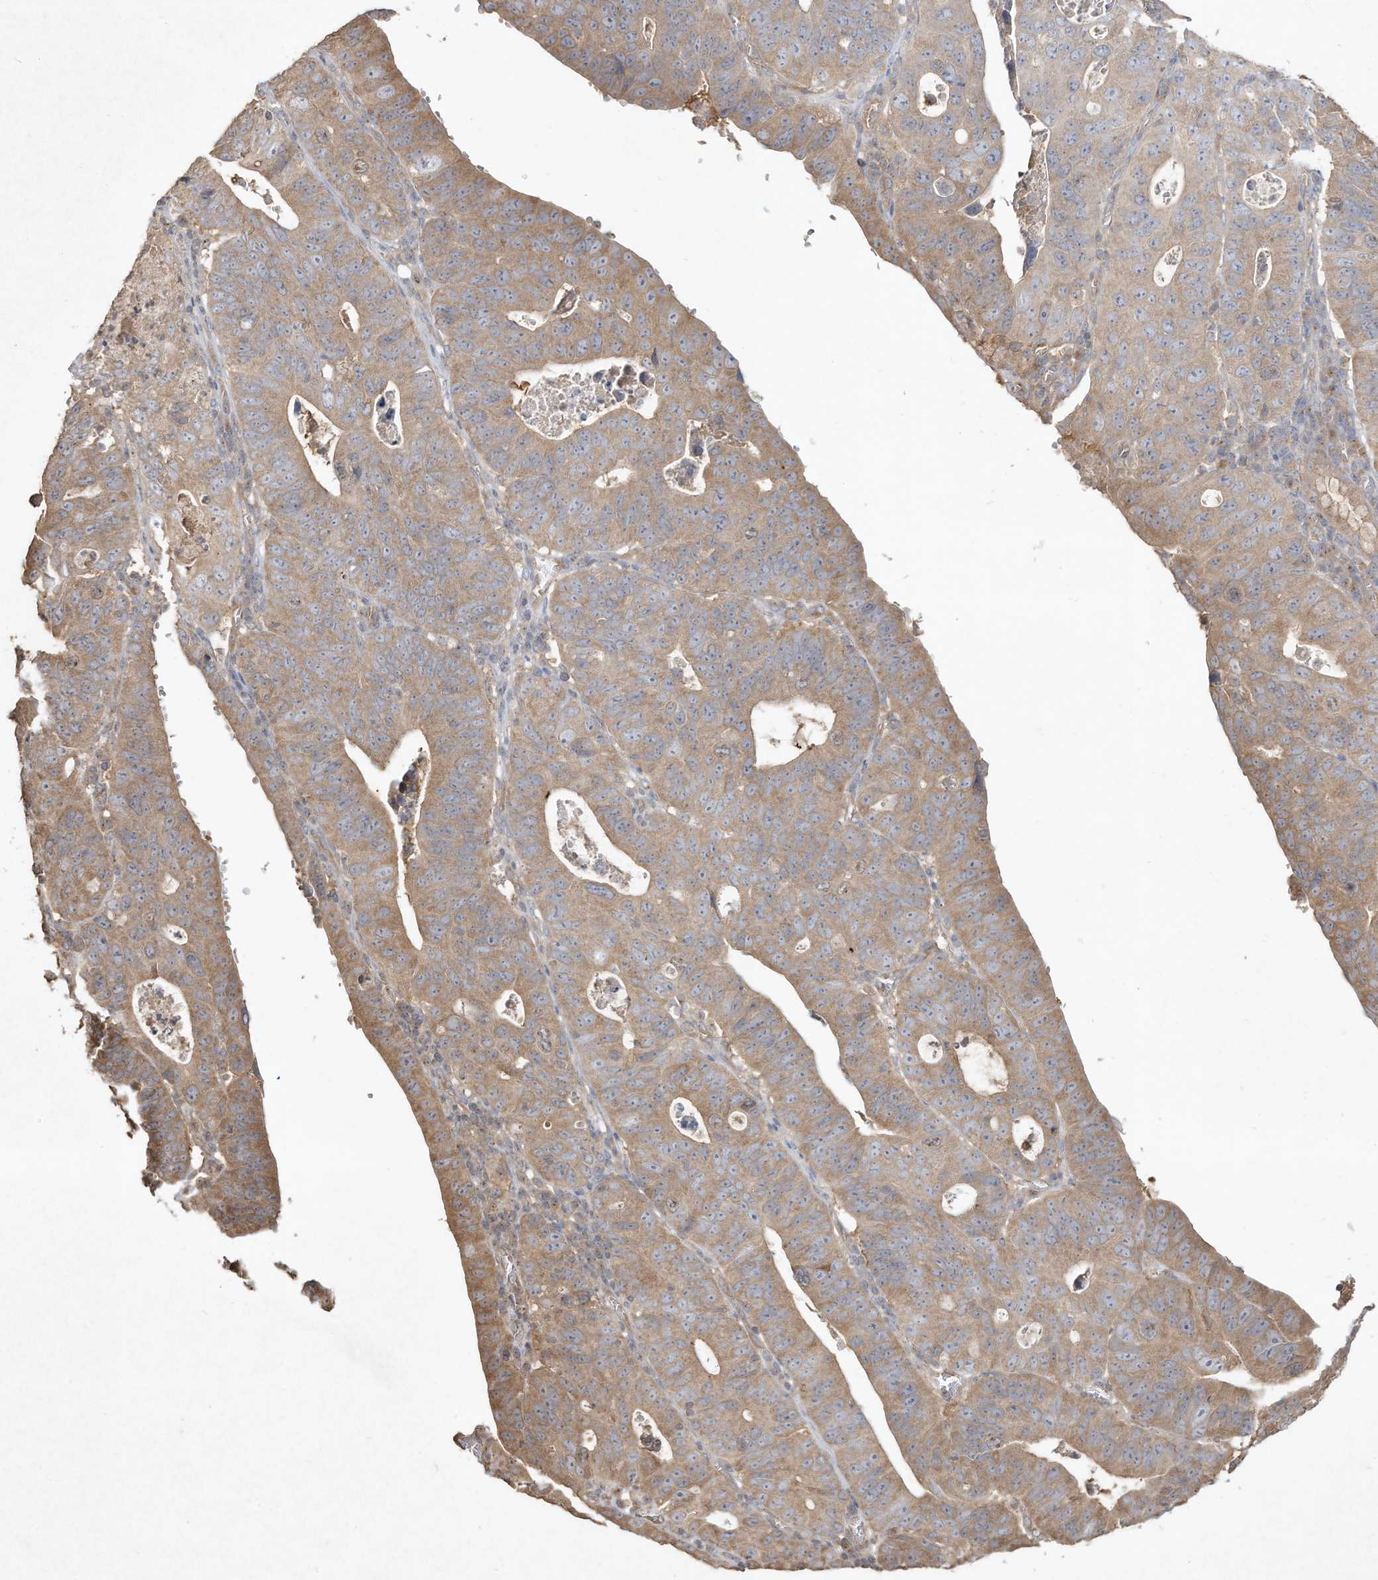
{"staining": {"intensity": "weak", "quantity": "25%-75%", "location": "cytoplasmic/membranous"}, "tissue": "stomach cancer", "cell_type": "Tumor cells", "image_type": "cancer", "snomed": [{"axis": "morphology", "description": "Adenocarcinoma, NOS"}, {"axis": "topography", "description": "Stomach"}], "caption": "A micrograph showing weak cytoplasmic/membranous expression in about 25%-75% of tumor cells in stomach cancer, as visualized by brown immunohistochemical staining.", "gene": "DYNC1I2", "patient": {"sex": "male", "age": 59}}